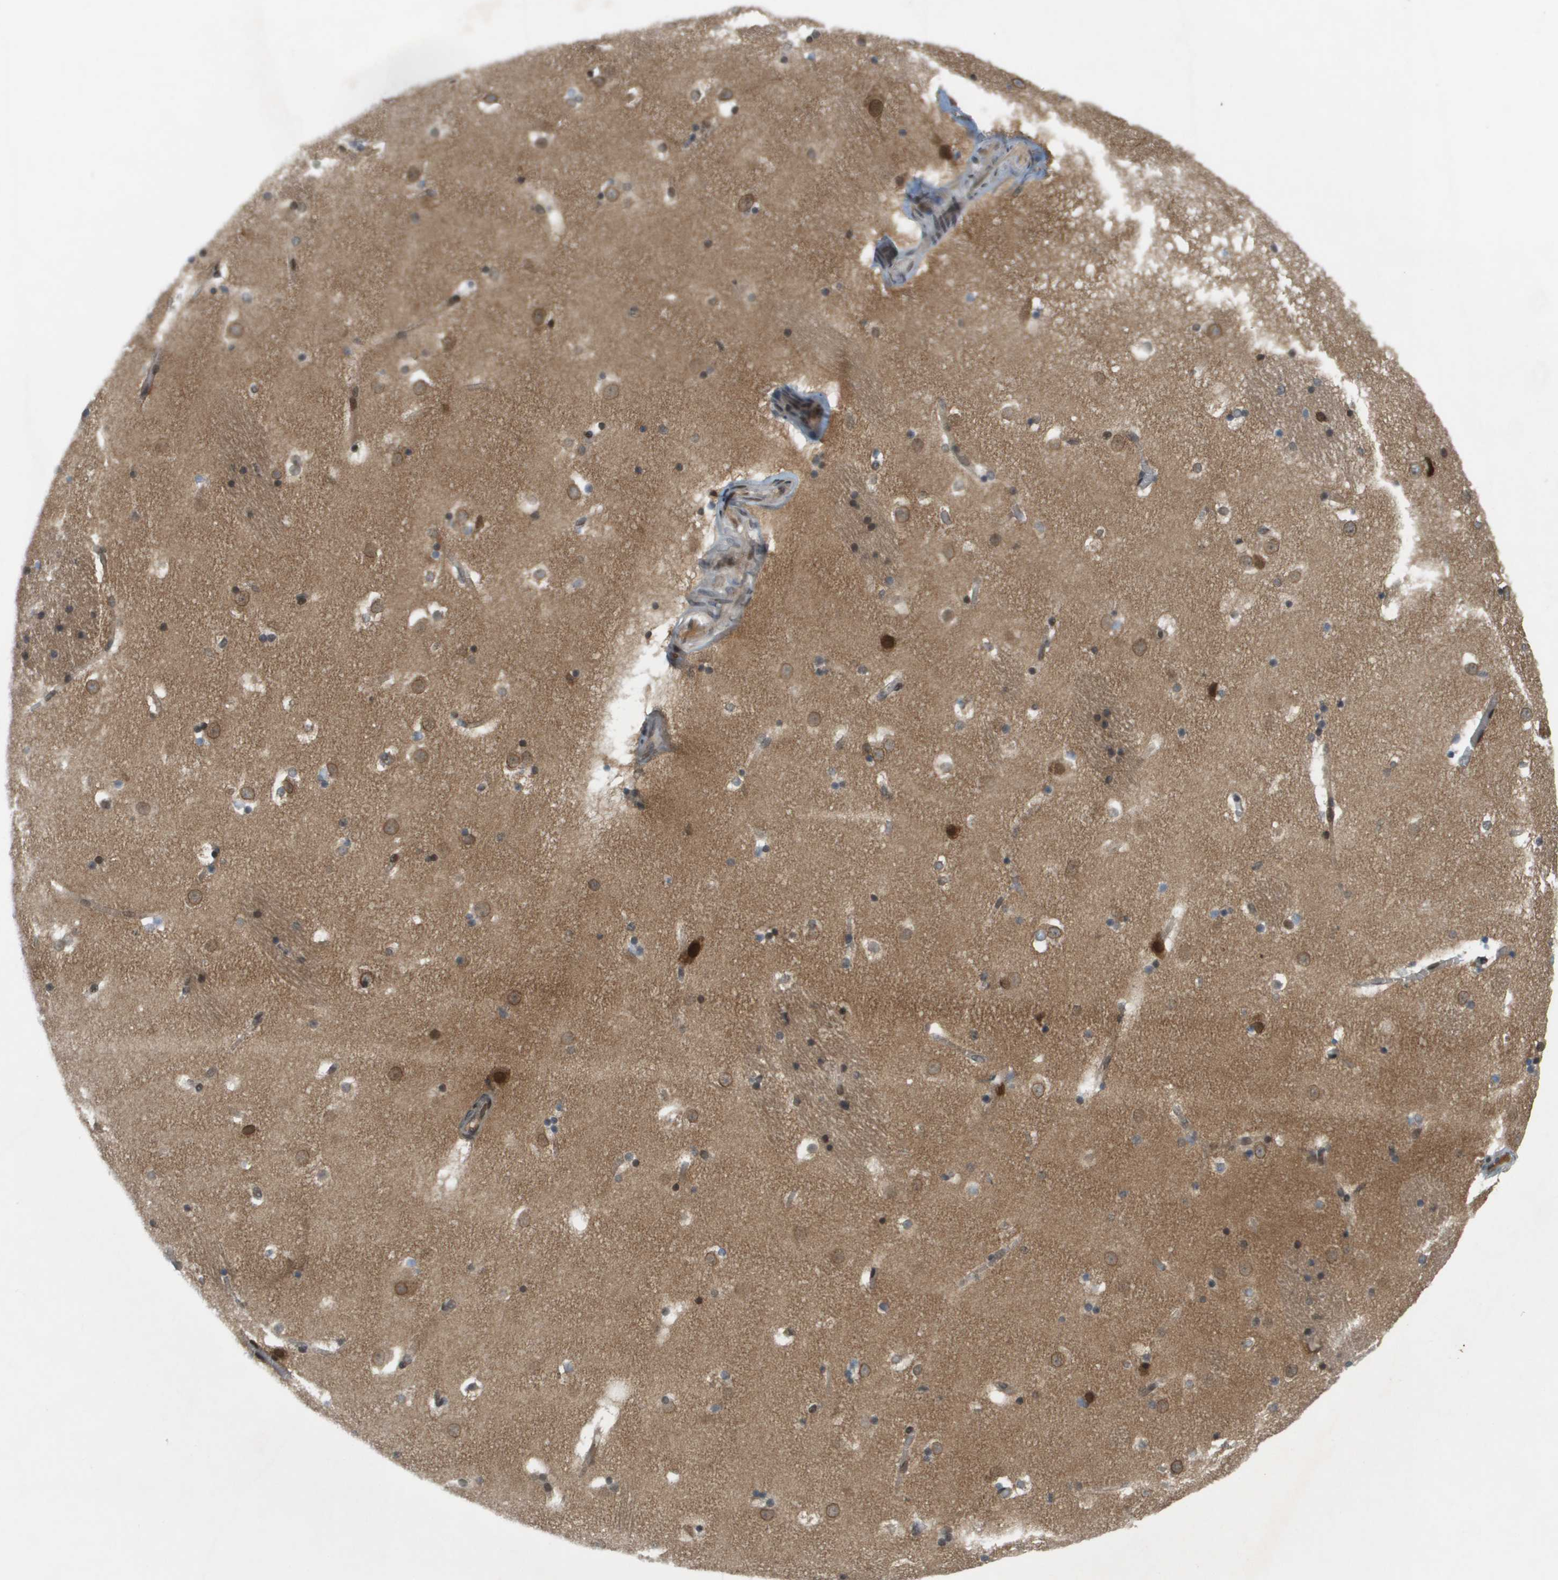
{"staining": {"intensity": "moderate", "quantity": "<25%", "location": "cytoplasmic/membranous"}, "tissue": "caudate", "cell_type": "Glial cells", "image_type": "normal", "snomed": [{"axis": "morphology", "description": "Normal tissue, NOS"}, {"axis": "topography", "description": "Lateral ventricle wall"}], "caption": "Protein staining reveals moderate cytoplasmic/membranous positivity in about <25% of glial cells in normal caudate. The staining is performed using DAB (3,3'-diaminobenzidine) brown chromogen to label protein expression. The nuclei are counter-stained blue using hematoxylin.", "gene": "CACNB4", "patient": {"sex": "male", "age": 45}}